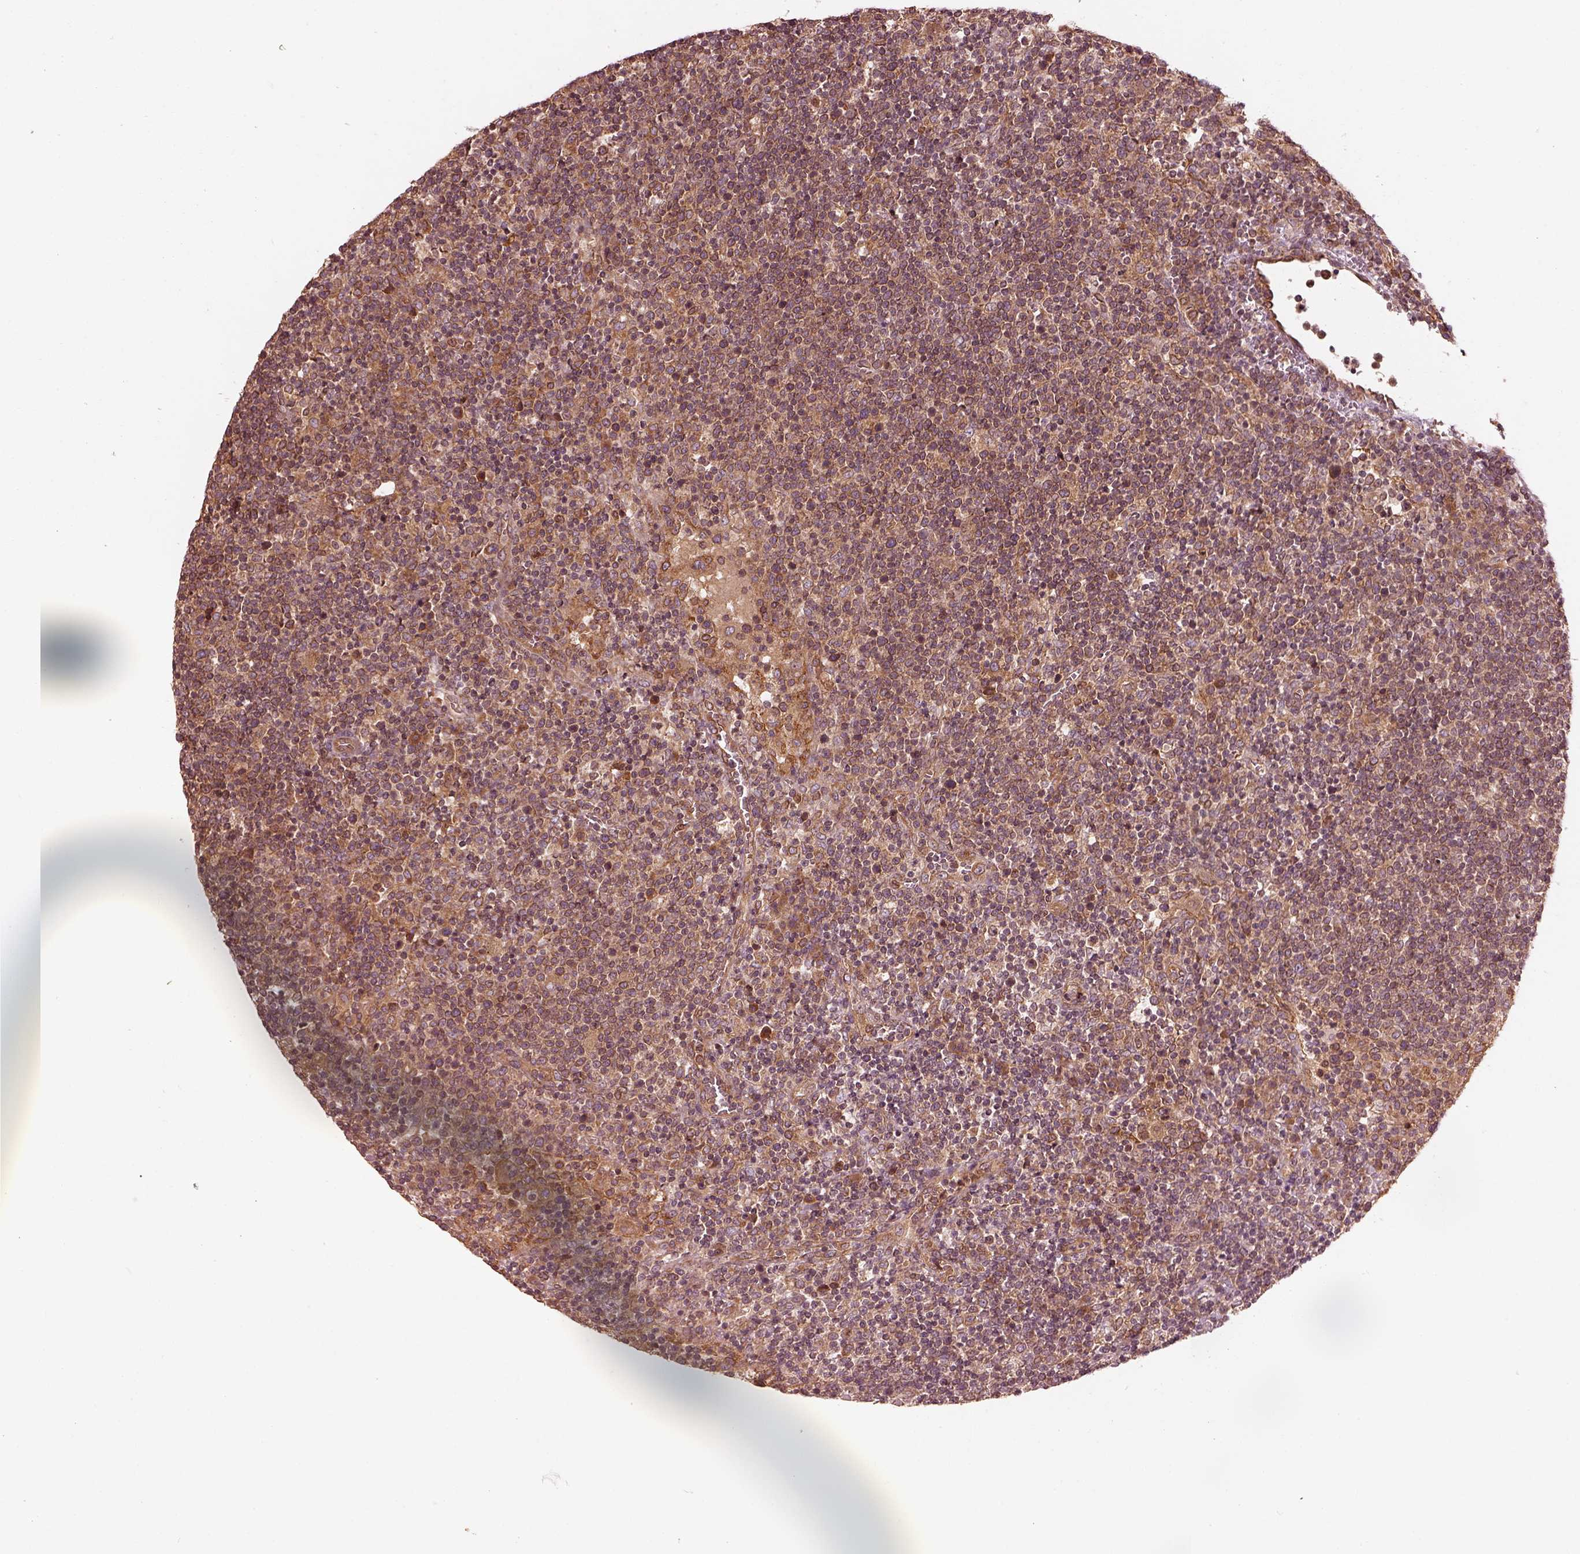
{"staining": {"intensity": "moderate", "quantity": "25%-75%", "location": "cytoplasmic/membranous"}, "tissue": "lymphoma", "cell_type": "Tumor cells", "image_type": "cancer", "snomed": [{"axis": "morphology", "description": "Malignant lymphoma, non-Hodgkin's type, High grade"}, {"axis": "topography", "description": "Lymph node"}], "caption": "The photomicrograph exhibits staining of lymphoma, revealing moderate cytoplasmic/membranous protein positivity (brown color) within tumor cells.", "gene": "PIK3R2", "patient": {"sex": "male", "age": 61}}